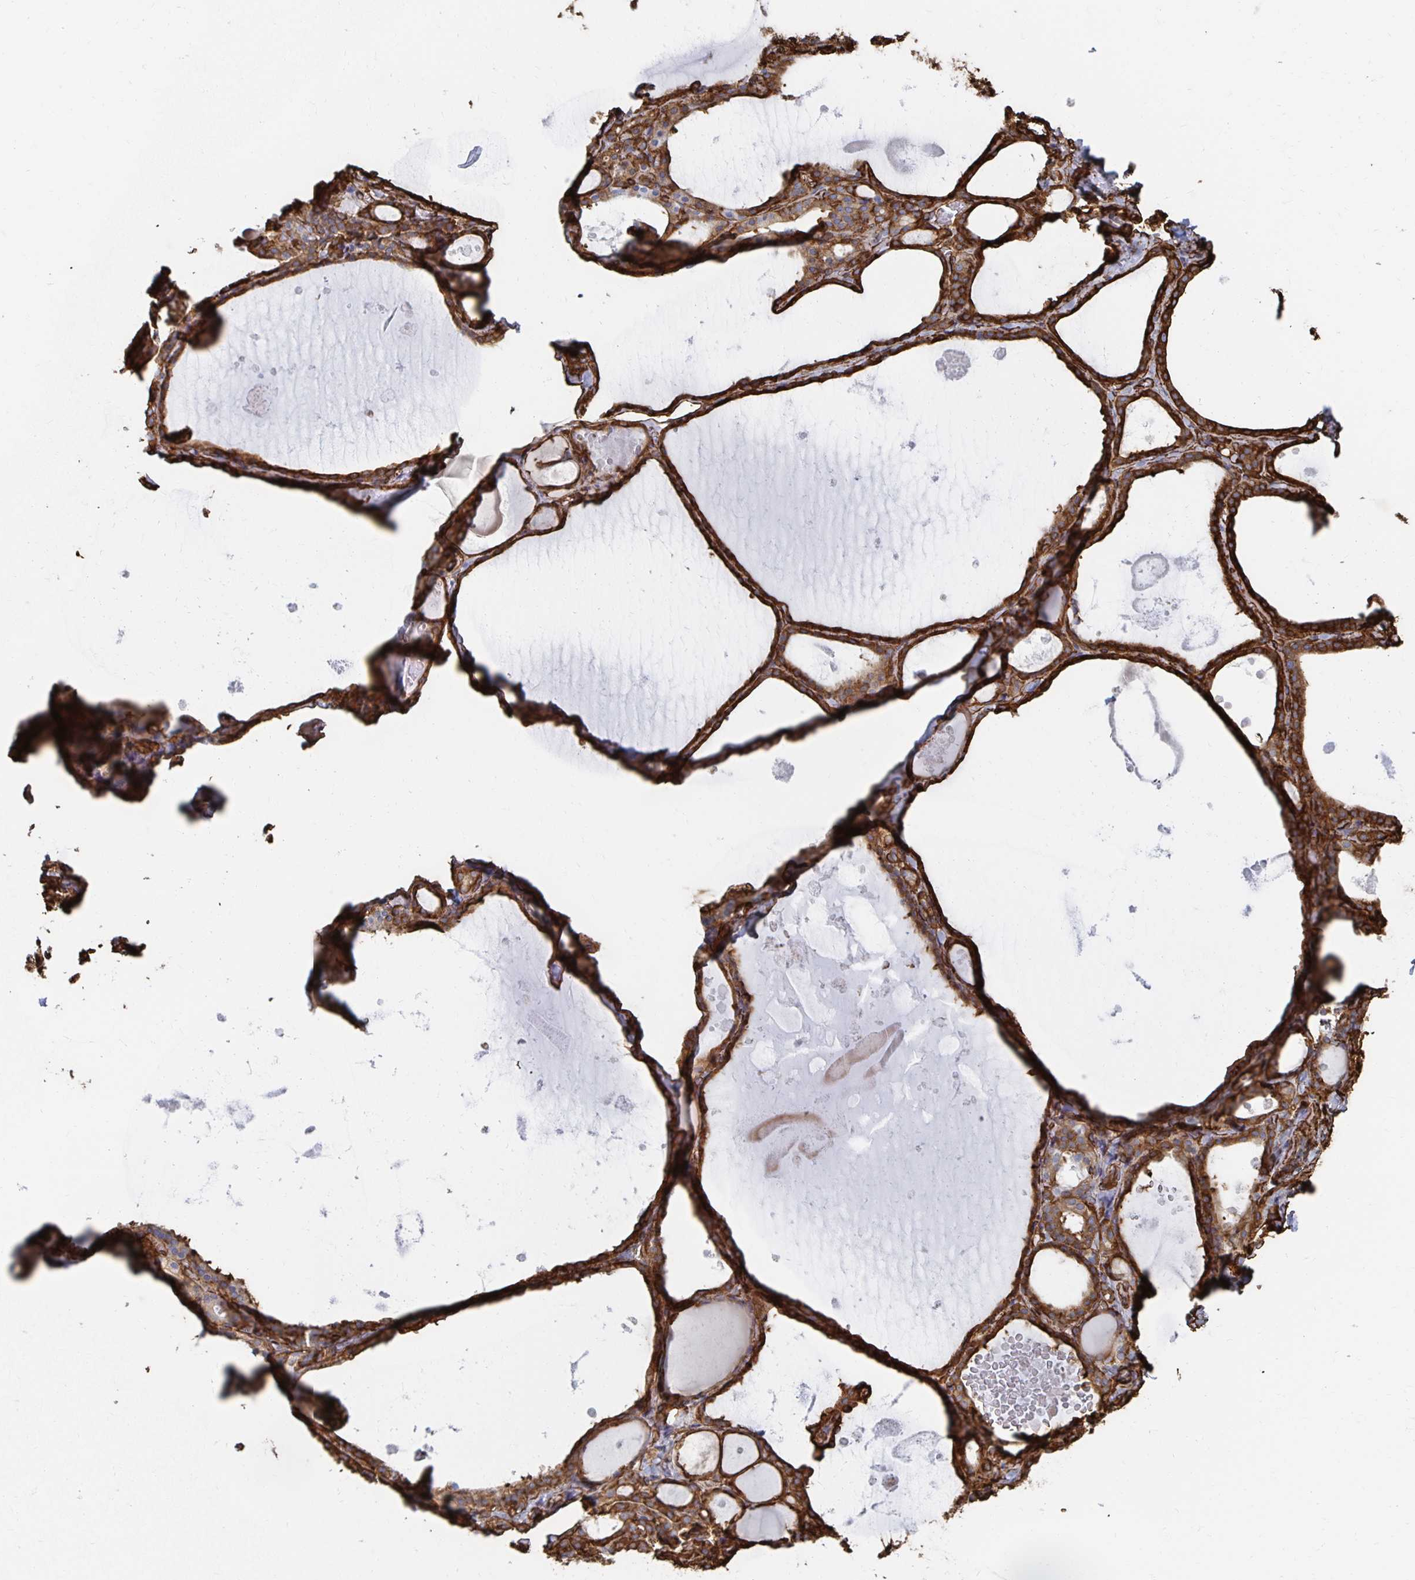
{"staining": {"intensity": "strong", "quantity": ">75%", "location": "cytoplasmic/membranous"}, "tissue": "thyroid gland", "cell_type": "Glandular cells", "image_type": "normal", "snomed": [{"axis": "morphology", "description": "Normal tissue, NOS"}, {"axis": "topography", "description": "Thyroid gland"}], "caption": "Immunohistochemistry micrograph of benign thyroid gland stained for a protein (brown), which reveals high levels of strong cytoplasmic/membranous expression in about >75% of glandular cells.", "gene": "VIPR2", "patient": {"sex": "male", "age": 56}}